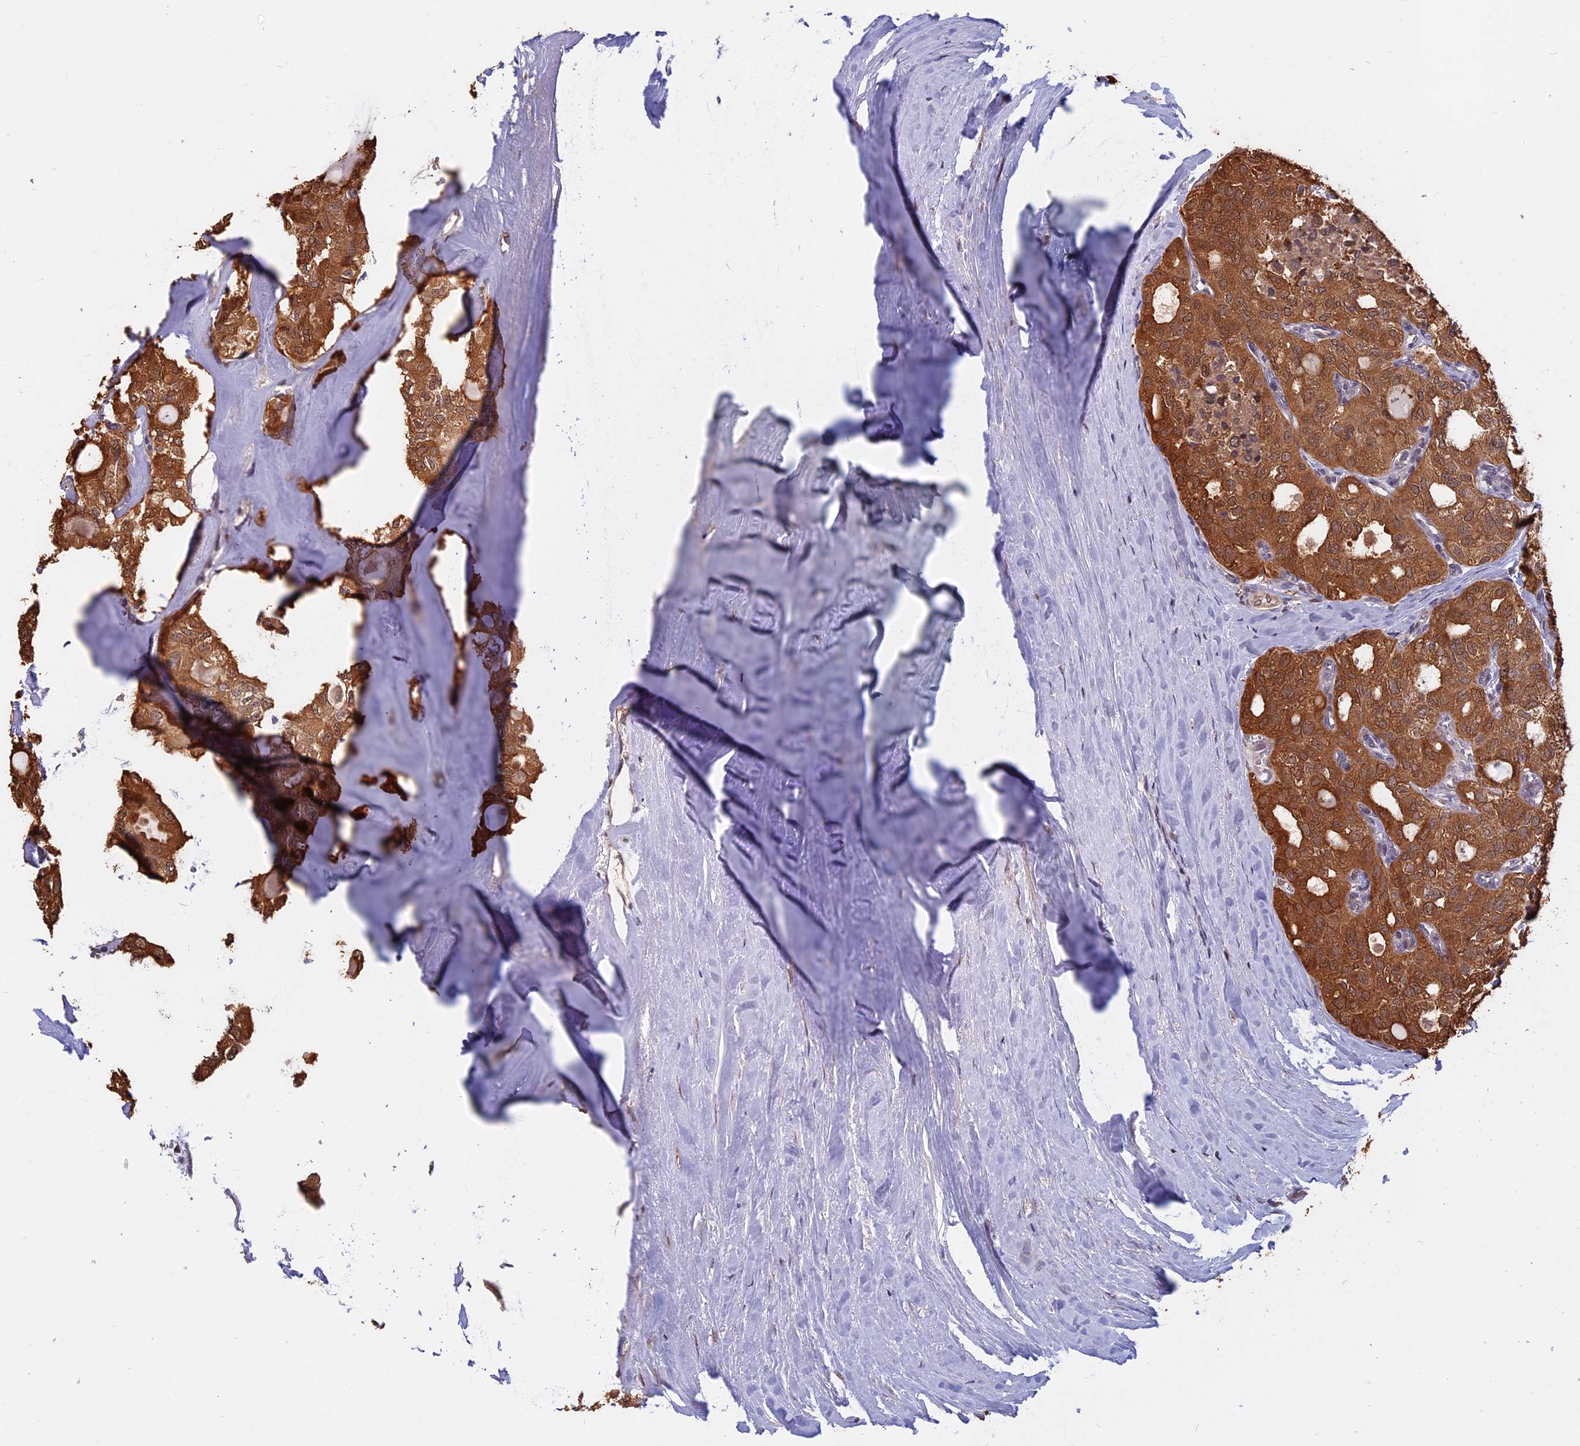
{"staining": {"intensity": "moderate", "quantity": ">75%", "location": "cytoplasmic/membranous,nuclear"}, "tissue": "thyroid cancer", "cell_type": "Tumor cells", "image_type": "cancer", "snomed": [{"axis": "morphology", "description": "Follicular adenoma carcinoma, NOS"}, {"axis": "topography", "description": "Thyroid gland"}], "caption": "The immunohistochemical stain highlights moderate cytoplasmic/membranous and nuclear staining in tumor cells of thyroid follicular adenoma carcinoma tissue. (IHC, brightfield microscopy, high magnification).", "gene": "CCDC113", "patient": {"sex": "male", "age": 75}}